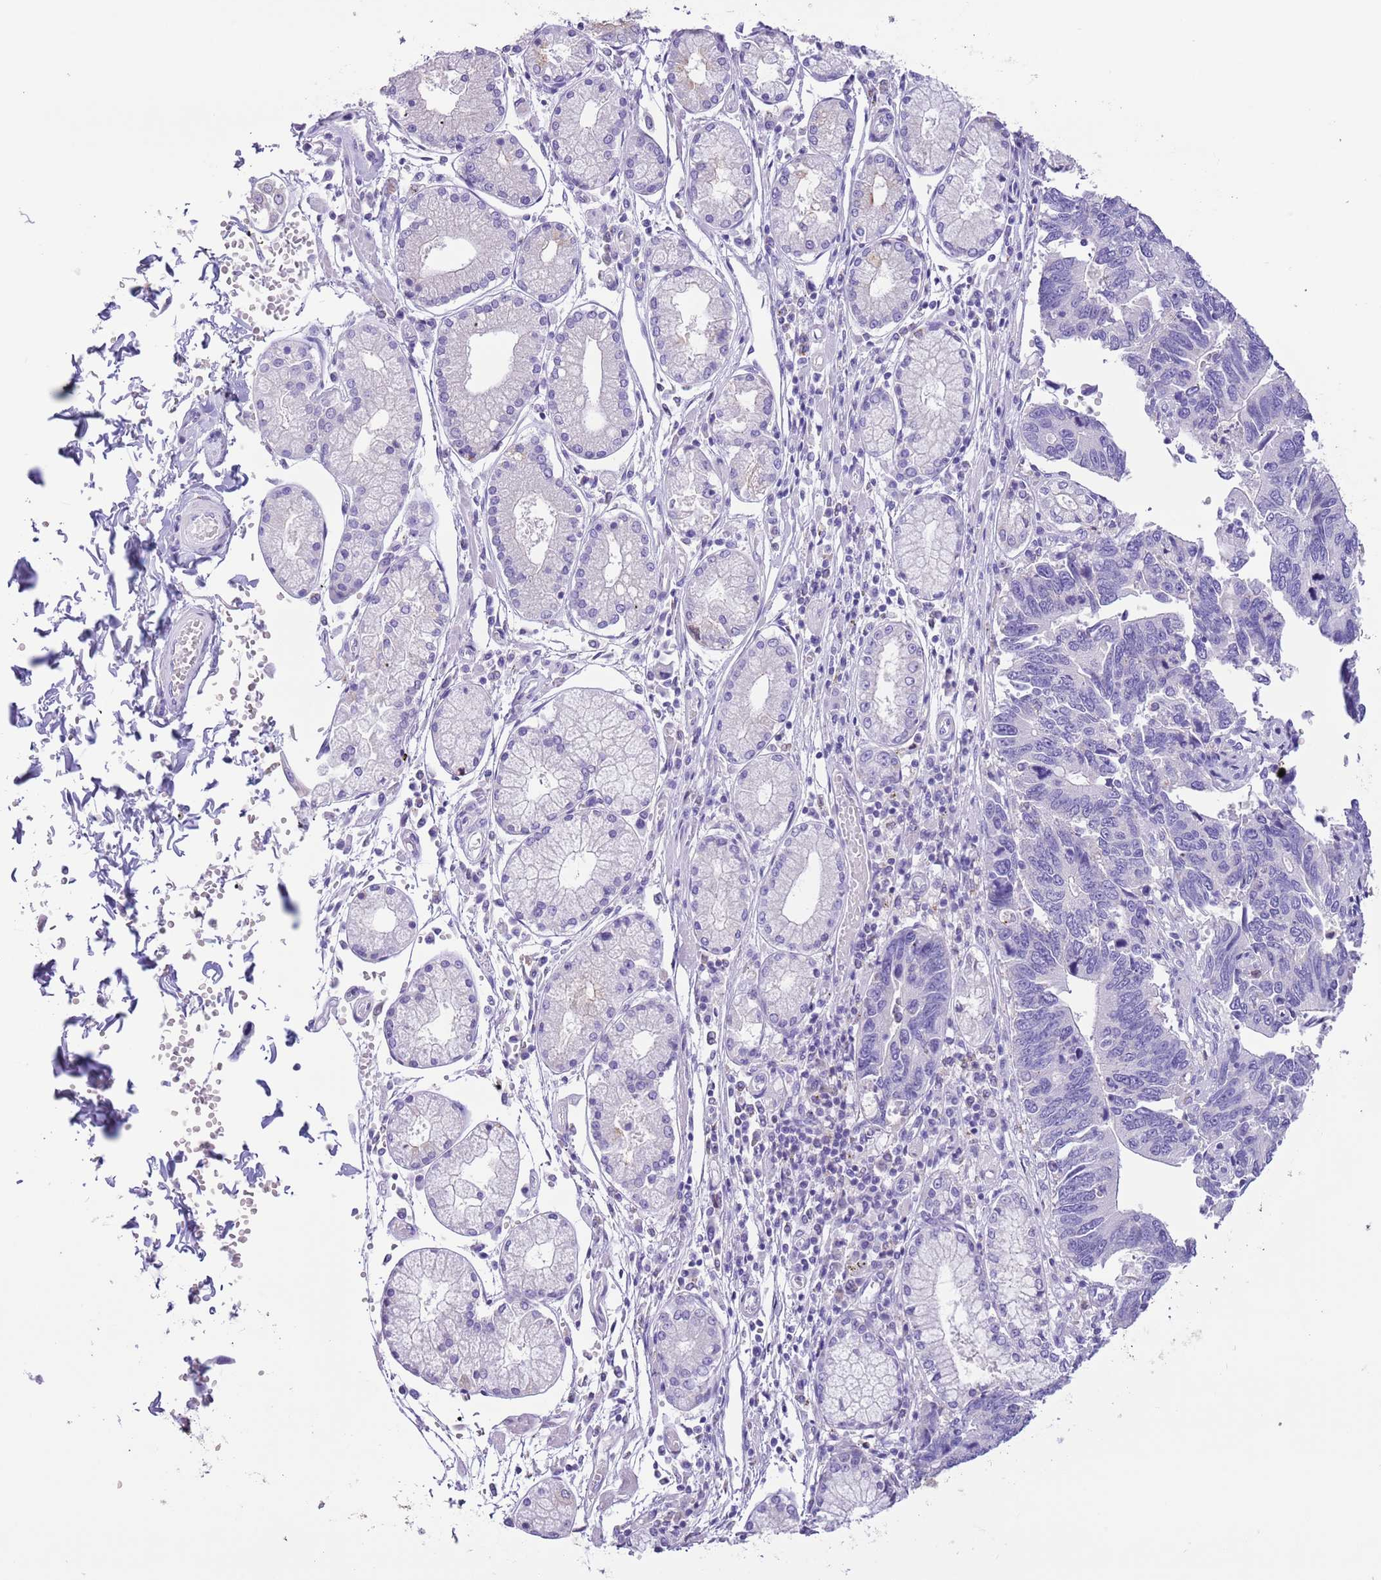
{"staining": {"intensity": "negative", "quantity": "none", "location": "none"}, "tissue": "stomach cancer", "cell_type": "Tumor cells", "image_type": "cancer", "snomed": [{"axis": "morphology", "description": "Adenocarcinoma, NOS"}, {"axis": "topography", "description": "Stomach"}], "caption": "A photomicrograph of stomach adenocarcinoma stained for a protein exhibits no brown staining in tumor cells.", "gene": "ZNF697", "patient": {"sex": "male", "age": 59}}